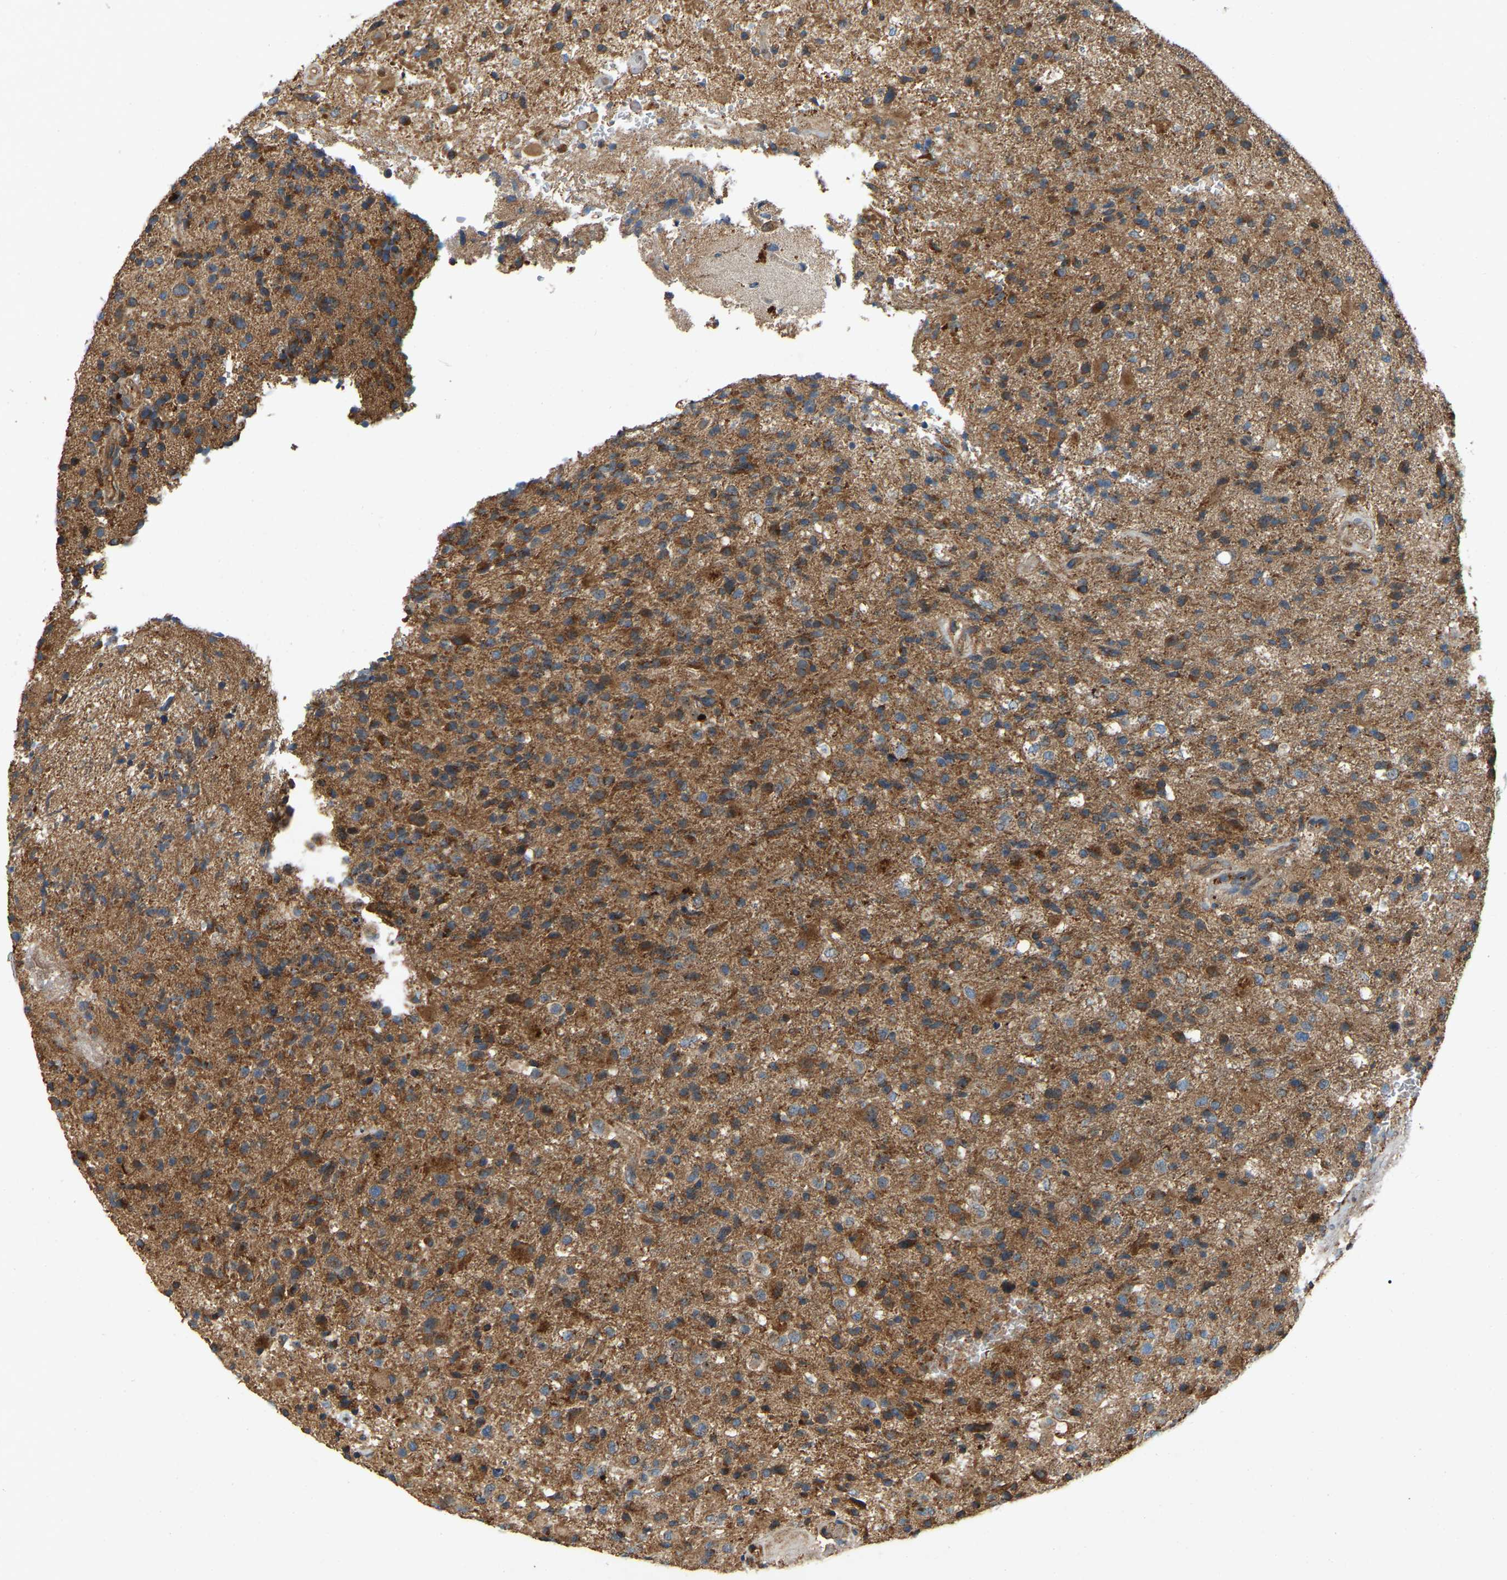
{"staining": {"intensity": "moderate", "quantity": ">75%", "location": "cytoplasmic/membranous"}, "tissue": "glioma", "cell_type": "Tumor cells", "image_type": "cancer", "snomed": [{"axis": "morphology", "description": "Glioma, malignant, High grade"}, {"axis": "topography", "description": "Brain"}], "caption": "Tumor cells demonstrate moderate cytoplasmic/membranous expression in approximately >75% of cells in malignant high-grade glioma.", "gene": "SAMD9L", "patient": {"sex": "male", "age": 72}}